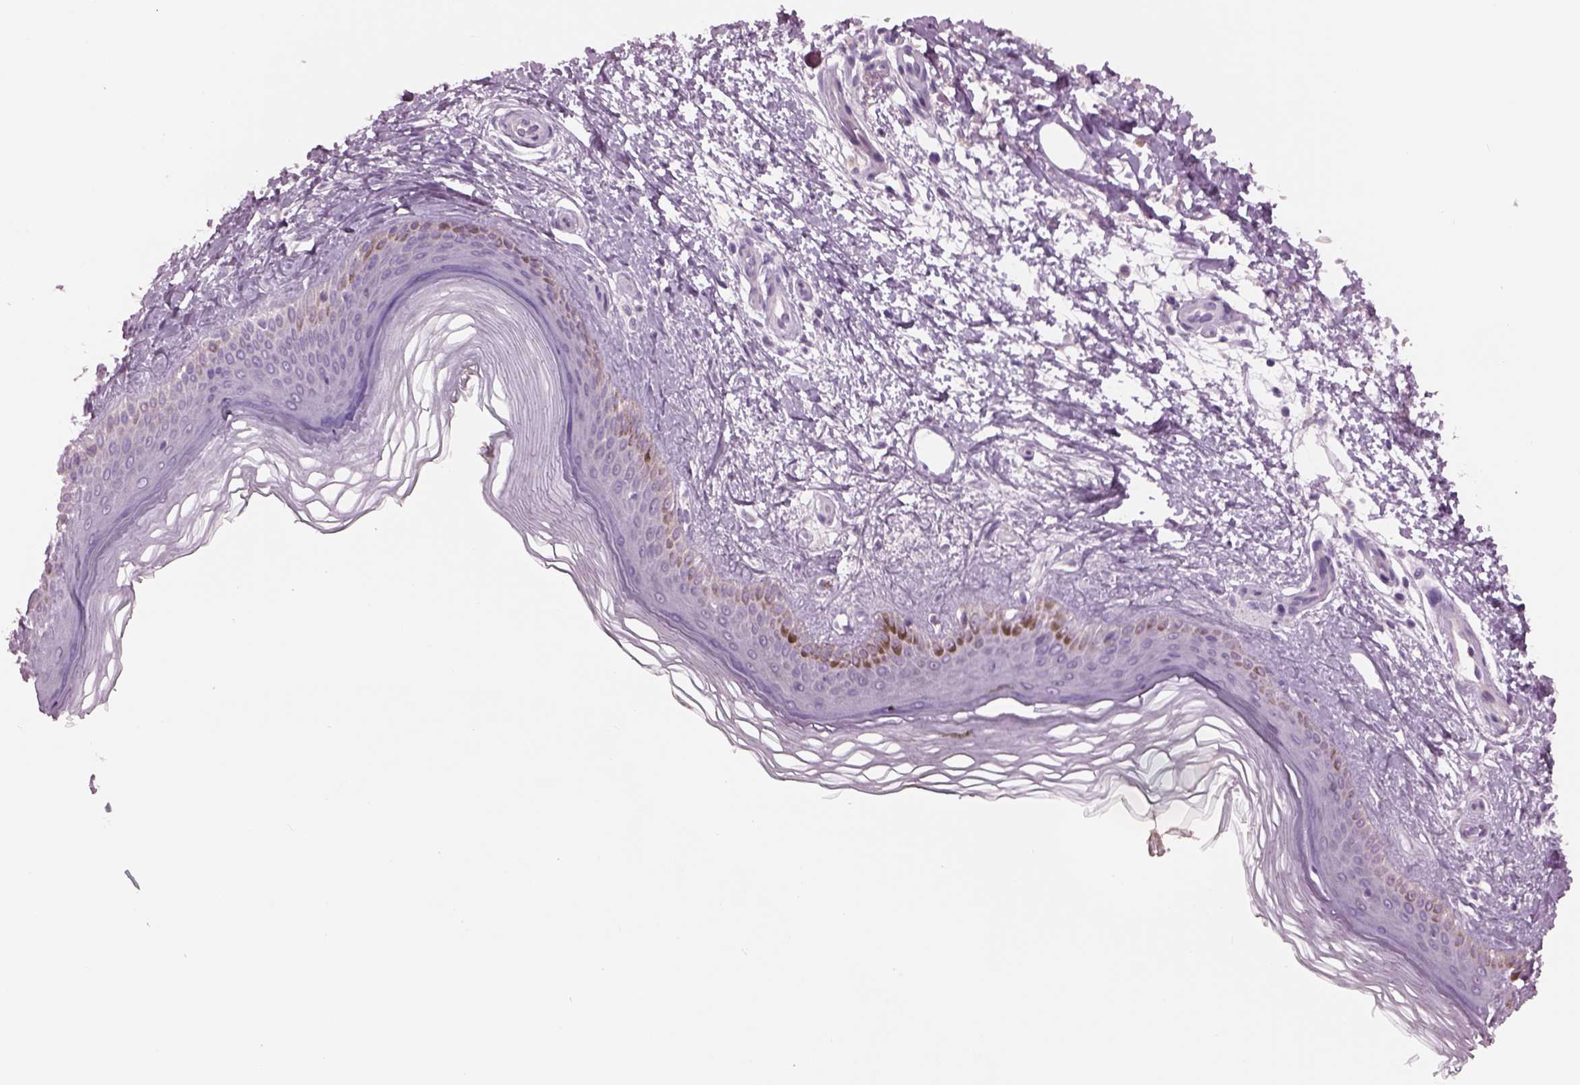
{"staining": {"intensity": "negative", "quantity": "none", "location": "none"}, "tissue": "melanoma", "cell_type": "Tumor cells", "image_type": "cancer", "snomed": [{"axis": "morphology", "description": "Malignant melanoma, NOS"}, {"axis": "topography", "description": "Skin"}], "caption": "DAB immunohistochemical staining of melanoma reveals no significant positivity in tumor cells.", "gene": "CYLC1", "patient": {"sex": "female", "age": 90}}